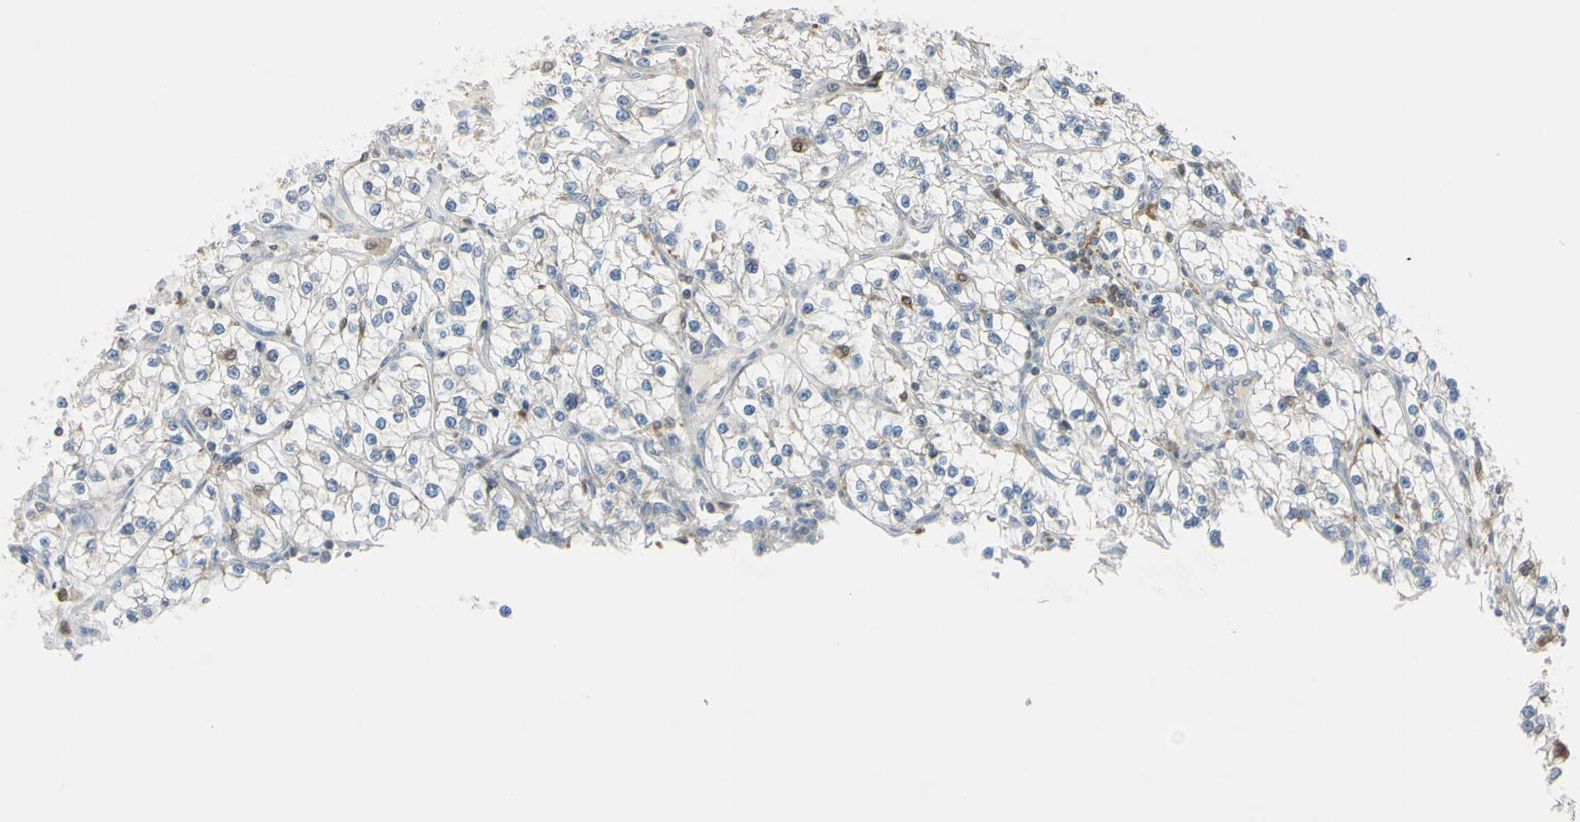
{"staining": {"intensity": "weak", "quantity": ">75%", "location": "cytoplasmic/membranous"}, "tissue": "renal cancer", "cell_type": "Tumor cells", "image_type": "cancer", "snomed": [{"axis": "morphology", "description": "Adenocarcinoma, NOS"}, {"axis": "topography", "description": "Kidney"}], "caption": "The micrograph demonstrates a brown stain indicating the presence of a protein in the cytoplasmic/membranous of tumor cells in renal cancer (adenocarcinoma).", "gene": "CYRIB", "patient": {"sex": "female", "age": 57}}